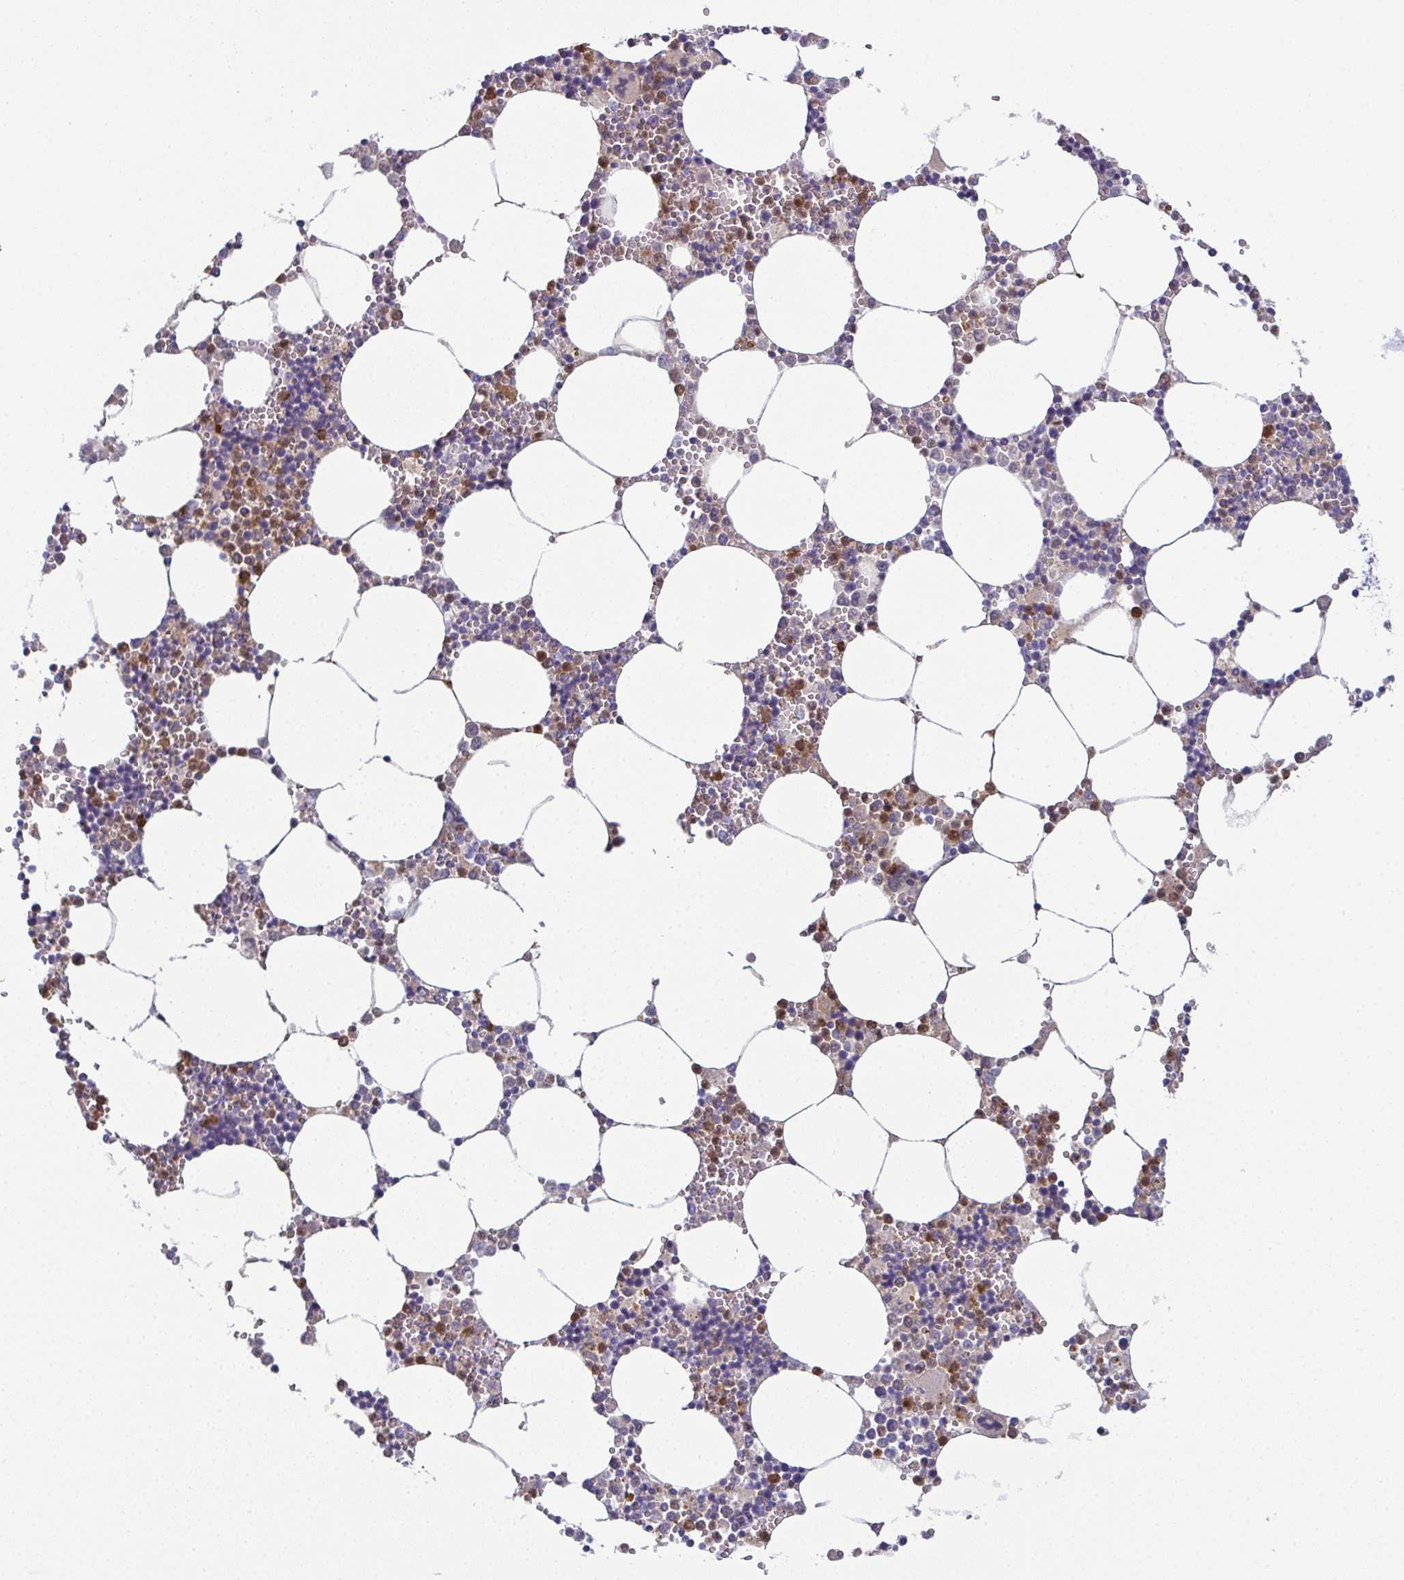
{"staining": {"intensity": "moderate", "quantity": "25%-75%", "location": "cytoplasmic/membranous,nuclear"}, "tissue": "bone marrow", "cell_type": "Hematopoietic cells", "image_type": "normal", "snomed": [{"axis": "morphology", "description": "Normal tissue, NOS"}, {"axis": "topography", "description": "Bone marrow"}], "caption": "Bone marrow stained for a protein displays moderate cytoplasmic/membranous,nuclear positivity in hematopoietic cells. (DAB (3,3'-diaminobenzidine) = brown stain, brightfield microscopy at high magnification).", "gene": "CDA", "patient": {"sex": "male", "age": 54}}